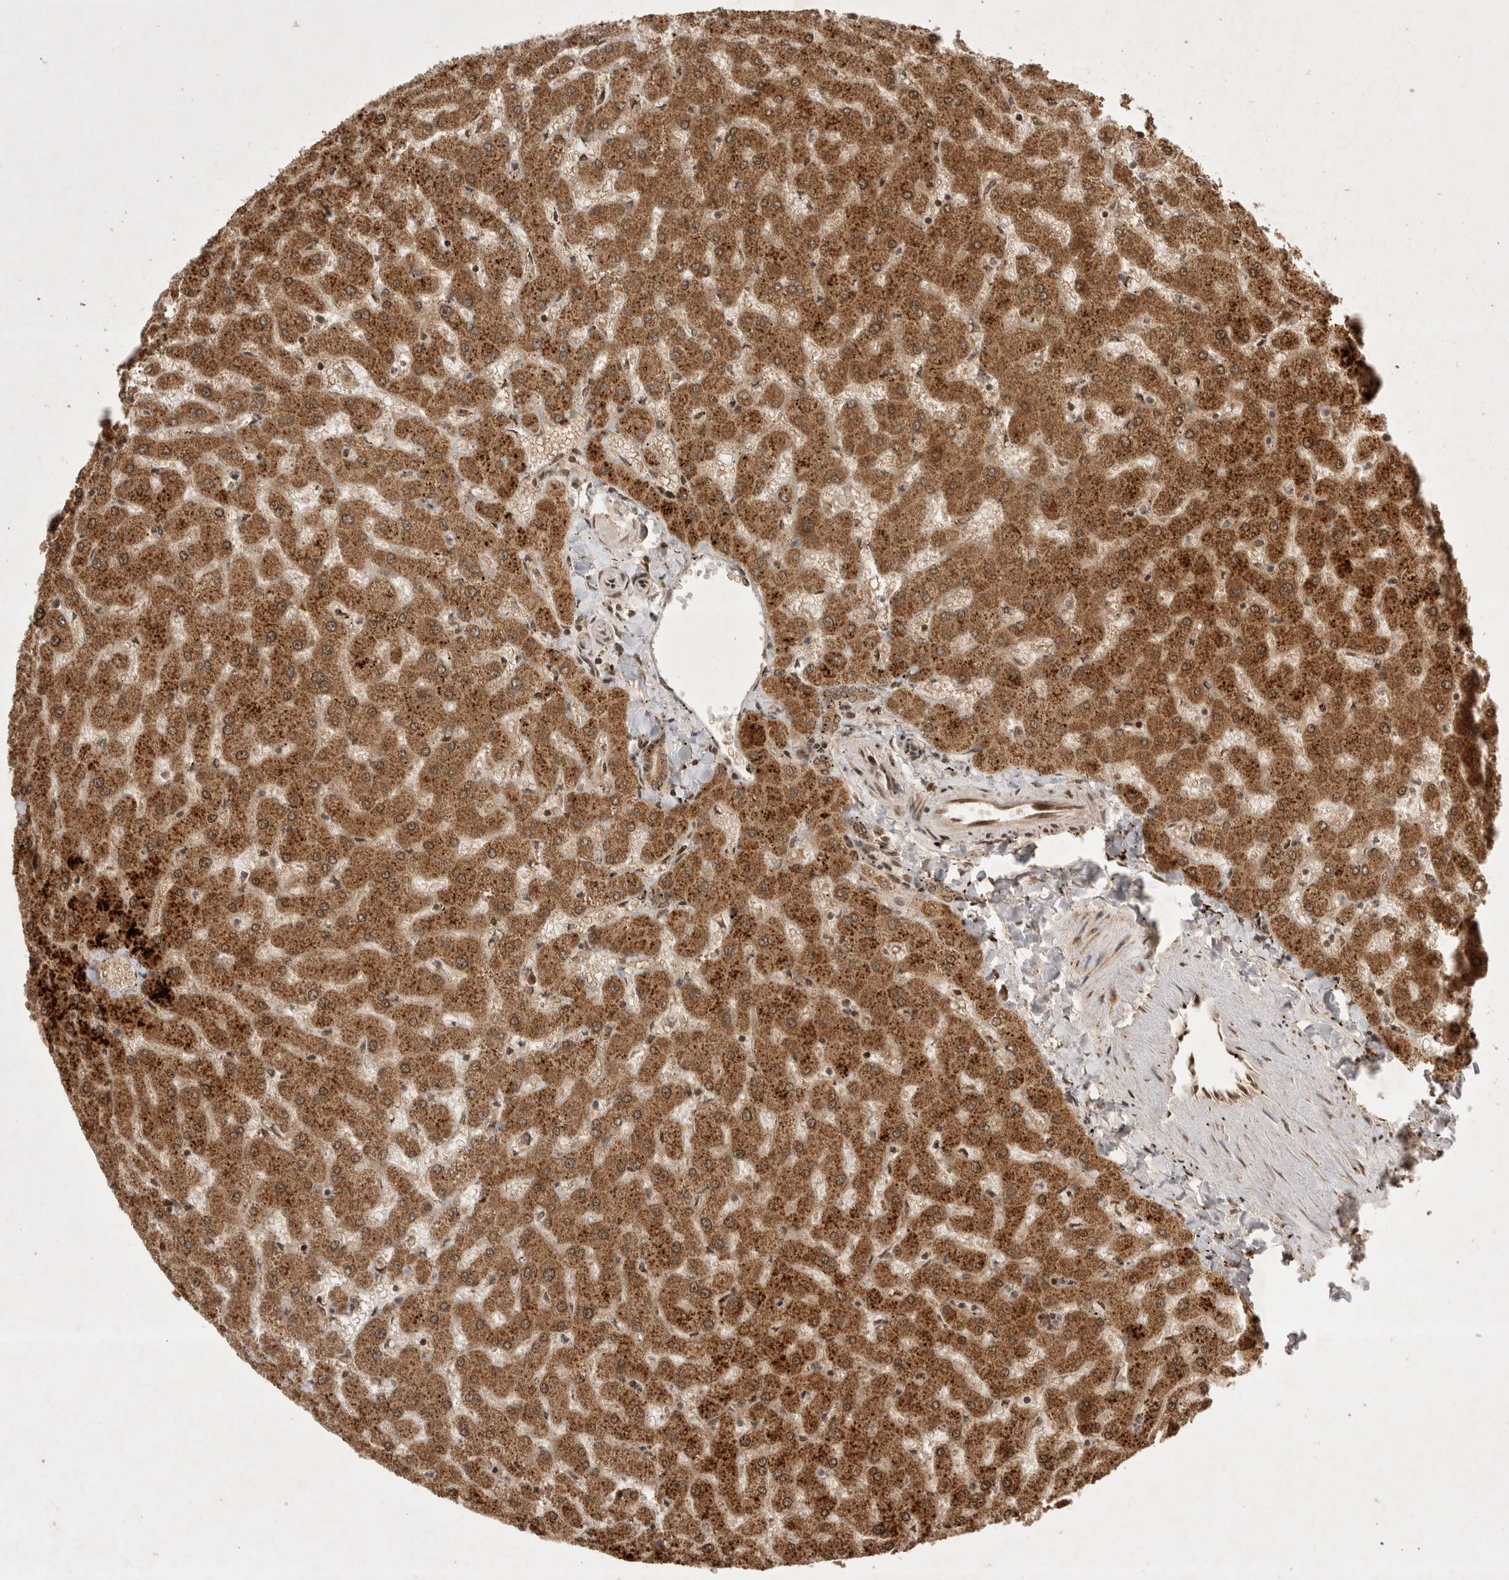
{"staining": {"intensity": "moderate", "quantity": ">75%", "location": "cytoplasmic/membranous"}, "tissue": "liver", "cell_type": "Cholangiocytes", "image_type": "normal", "snomed": [{"axis": "morphology", "description": "Normal tissue, NOS"}, {"axis": "topography", "description": "Liver"}], "caption": "A medium amount of moderate cytoplasmic/membranous staining is present in approximately >75% of cholangiocytes in benign liver. Immunohistochemistry (ihc) stains the protein of interest in brown and the nuclei are stained blue.", "gene": "FAM221A", "patient": {"sex": "female", "age": 63}}